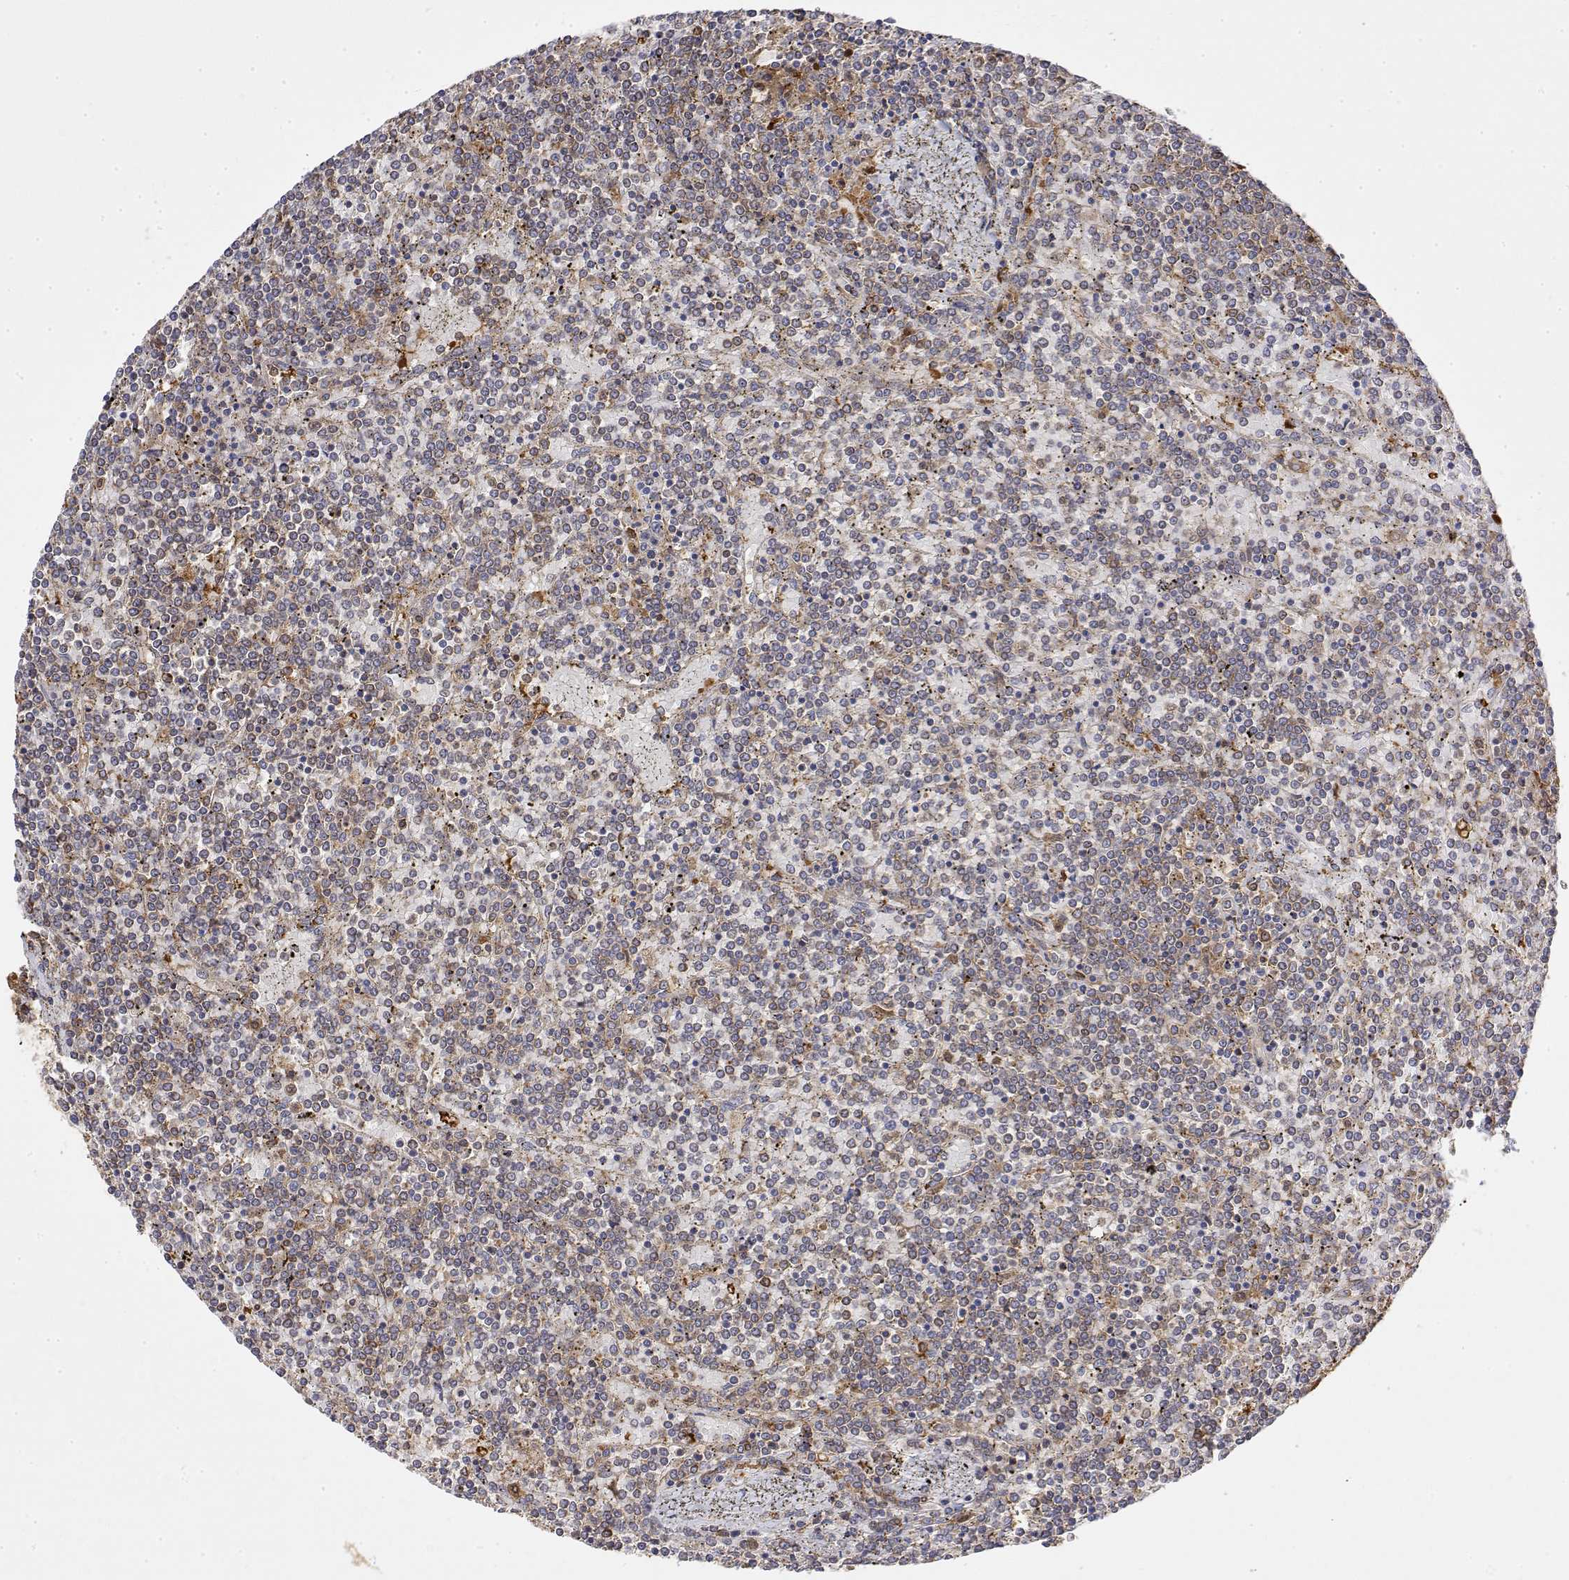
{"staining": {"intensity": "weak", "quantity": "25%-75%", "location": "cytoplasmic/membranous"}, "tissue": "lymphoma", "cell_type": "Tumor cells", "image_type": "cancer", "snomed": [{"axis": "morphology", "description": "Malignant lymphoma, non-Hodgkin's type, Low grade"}, {"axis": "topography", "description": "Spleen"}], "caption": "Immunohistochemical staining of human low-grade malignant lymphoma, non-Hodgkin's type exhibits weak cytoplasmic/membranous protein positivity in about 25%-75% of tumor cells. The staining was performed using DAB (3,3'-diaminobenzidine) to visualize the protein expression in brown, while the nuclei were stained in blue with hematoxylin (Magnification: 20x).", "gene": "PACSIN2", "patient": {"sex": "female", "age": 19}}